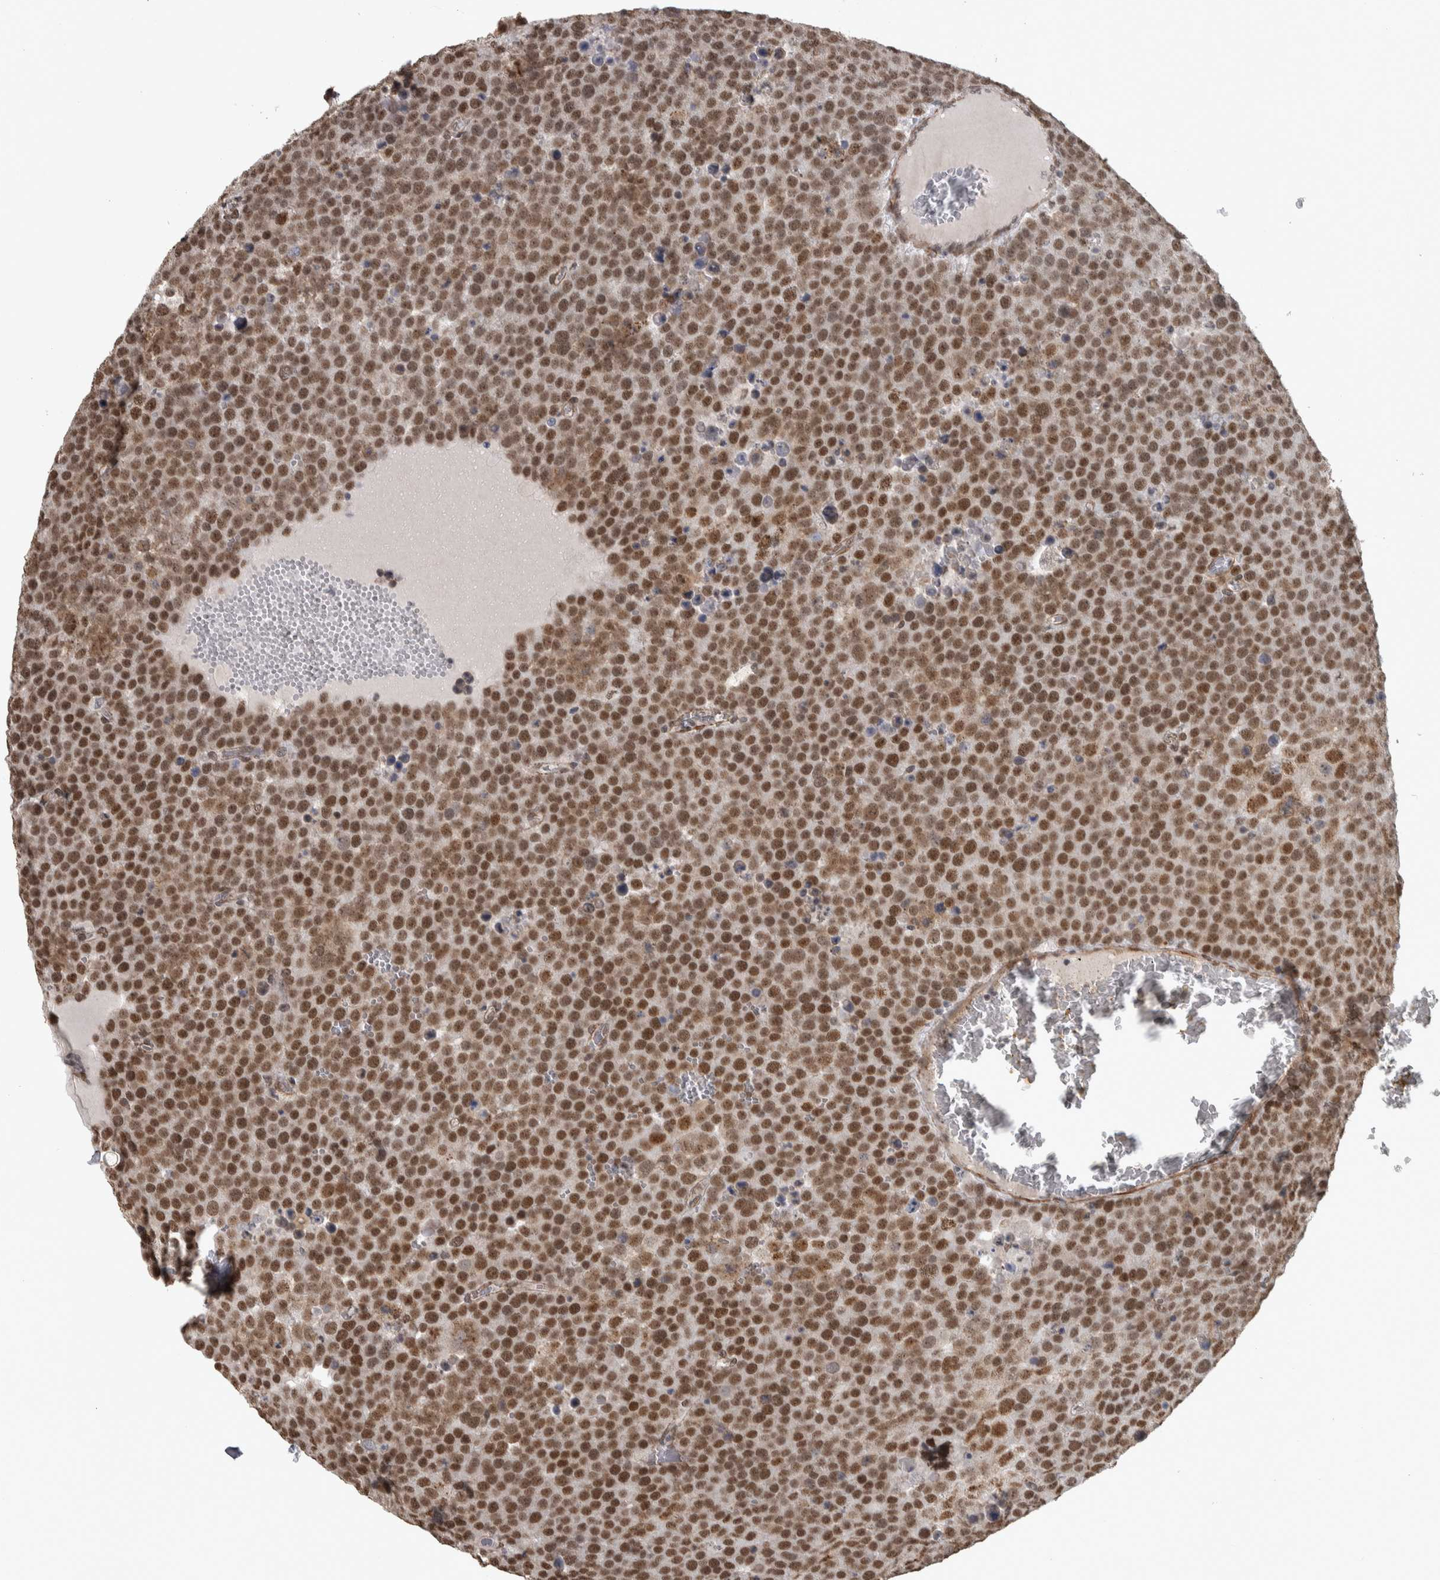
{"staining": {"intensity": "strong", "quantity": ">75%", "location": "nuclear"}, "tissue": "testis cancer", "cell_type": "Tumor cells", "image_type": "cancer", "snomed": [{"axis": "morphology", "description": "Seminoma, NOS"}, {"axis": "topography", "description": "Testis"}], "caption": "A high-resolution histopathology image shows immunohistochemistry (IHC) staining of testis cancer (seminoma), which exhibits strong nuclear staining in approximately >75% of tumor cells.", "gene": "DDX42", "patient": {"sex": "male", "age": 71}}